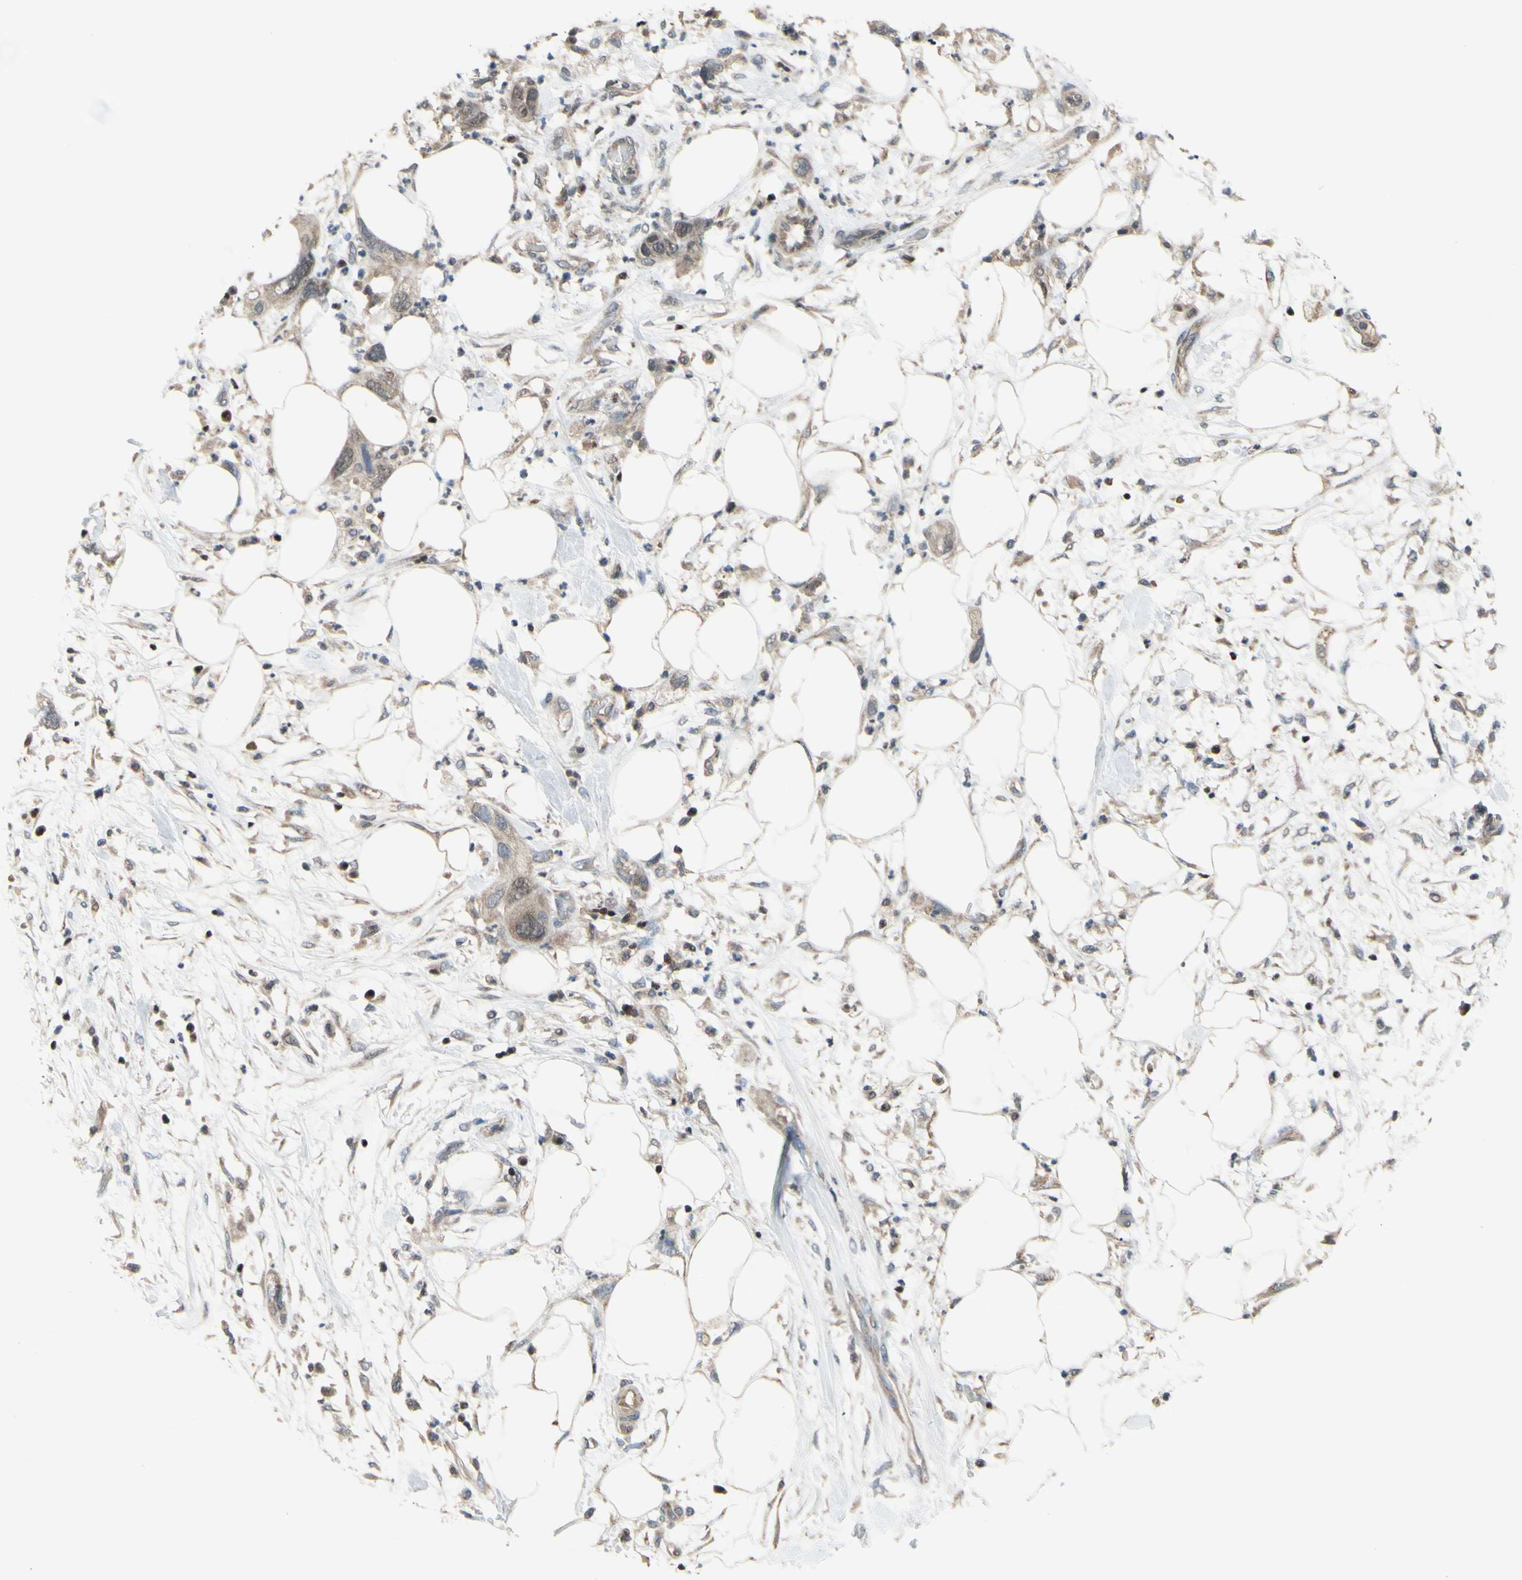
{"staining": {"intensity": "negative", "quantity": "none", "location": "none"}, "tissue": "pancreatic cancer", "cell_type": "Tumor cells", "image_type": "cancer", "snomed": [{"axis": "morphology", "description": "Adenocarcinoma, NOS"}, {"axis": "topography", "description": "Pancreas"}], "caption": "Tumor cells show no significant expression in pancreatic adenocarcinoma.", "gene": "SP4", "patient": {"sex": "female", "age": 71}}